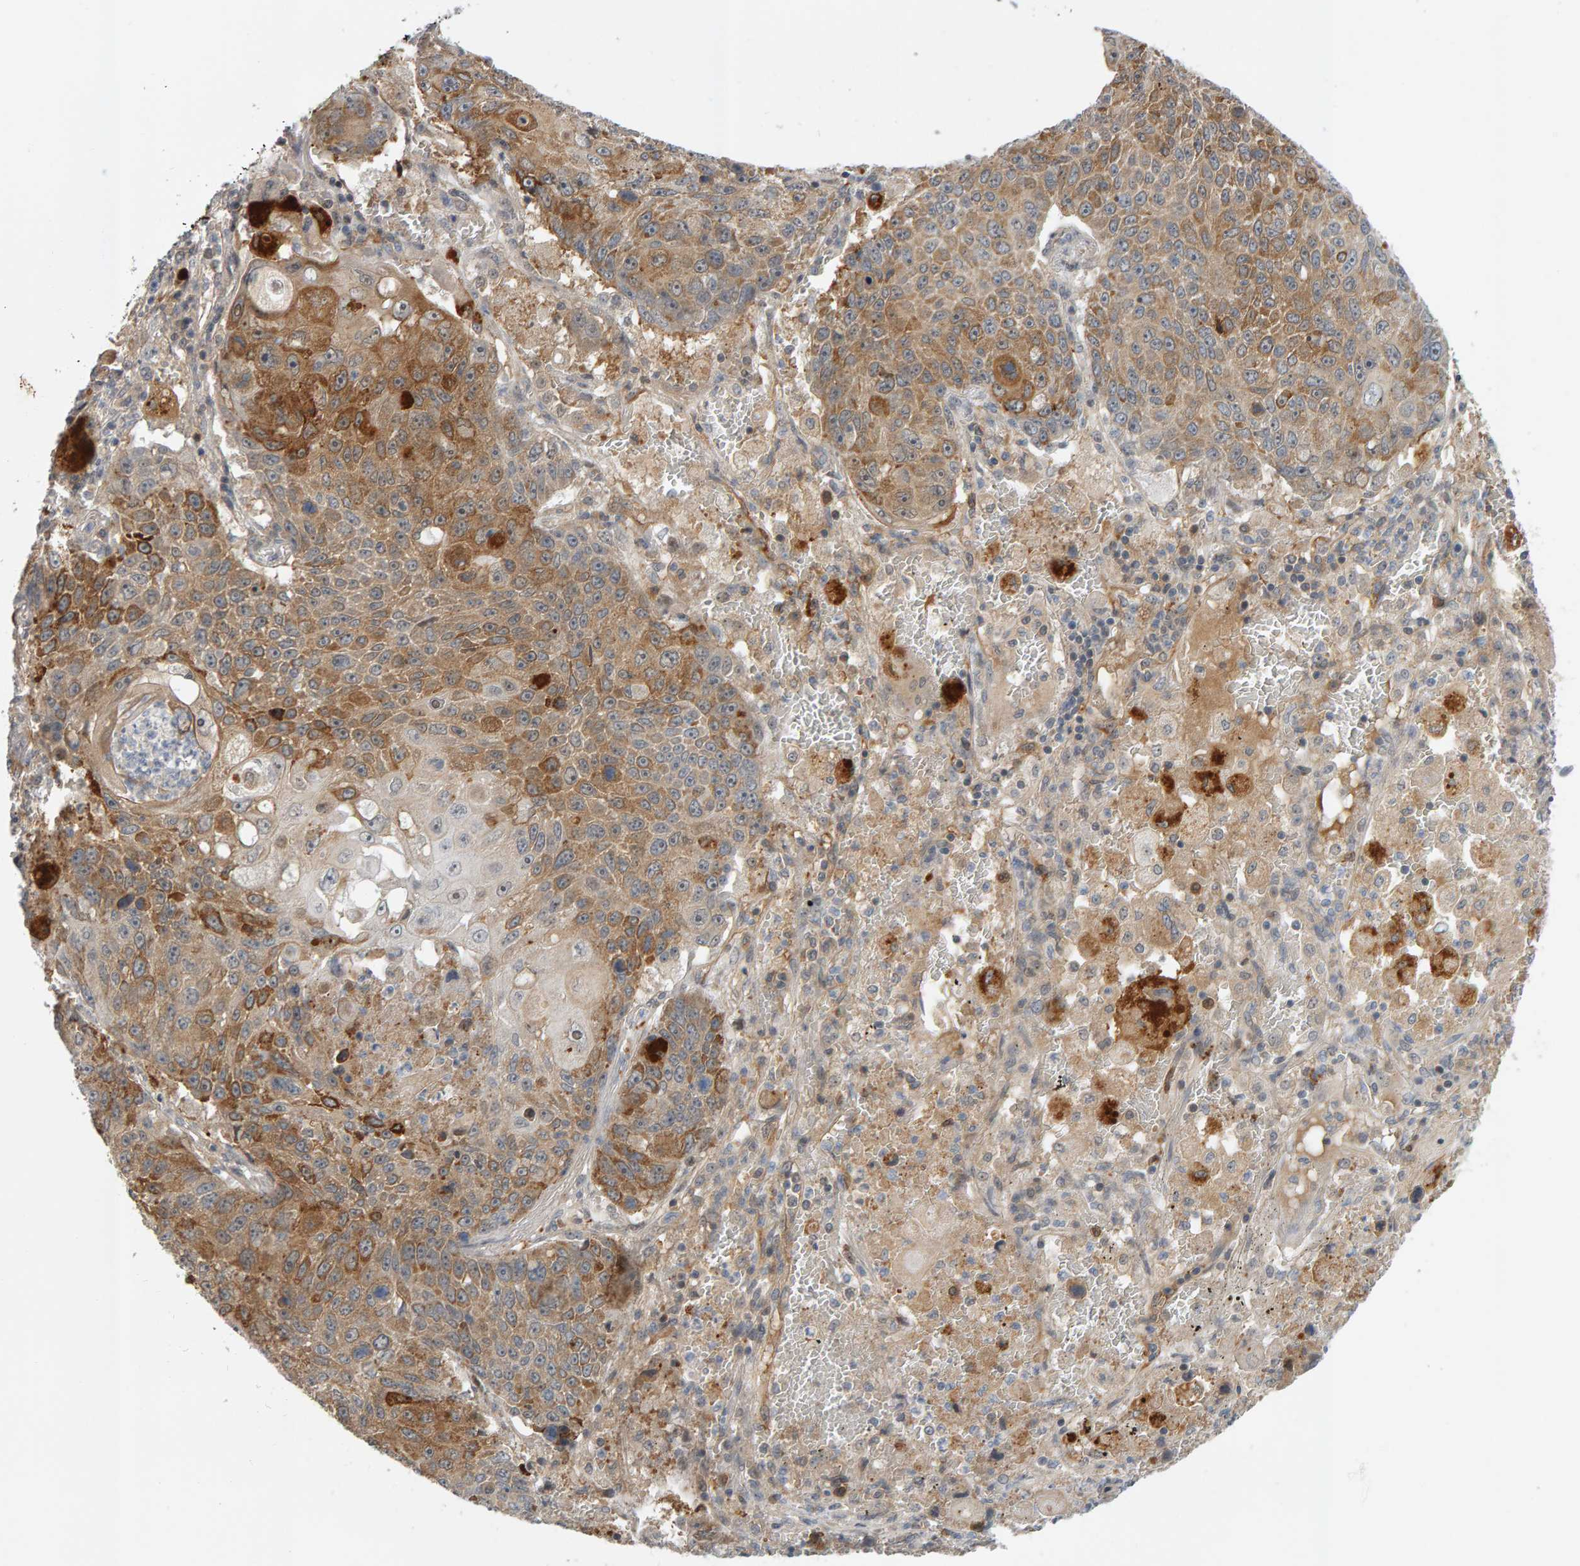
{"staining": {"intensity": "moderate", "quantity": ">75%", "location": "cytoplasmic/membranous"}, "tissue": "lung cancer", "cell_type": "Tumor cells", "image_type": "cancer", "snomed": [{"axis": "morphology", "description": "Squamous cell carcinoma, NOS"}, {"axis": "topography", "description": "Lung"}], "caption": "Human squamous cell carcinoma (lung) stained for a protein (brown) displays moderate cytoplasmic/membranous positive staining in about >75% of tumor cells.", "gene": "ZNF160", "patient": {"sex": "male", "age": 61}}